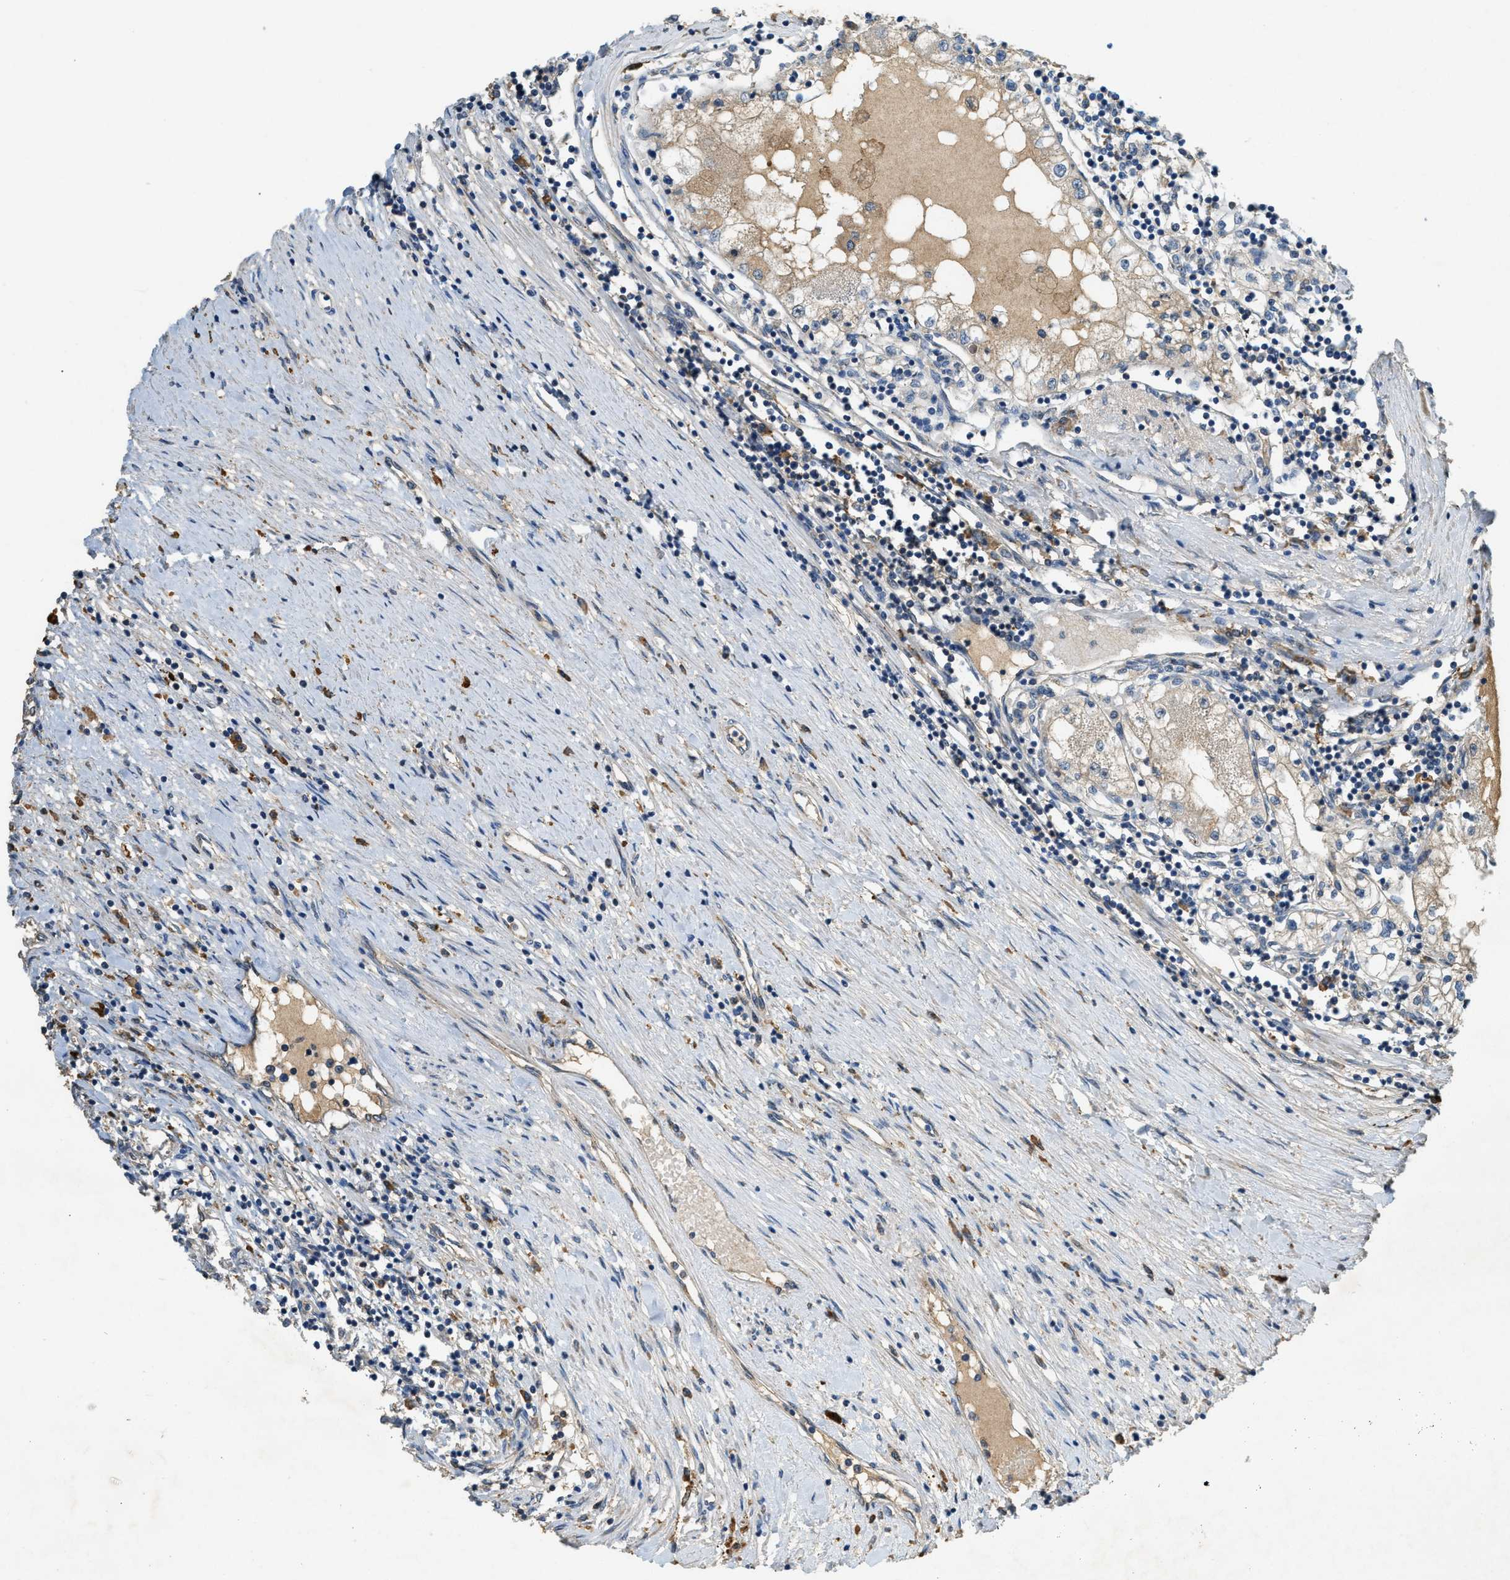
{"staining": {"intensity": "weak", "quantity": "<25%", "location": "cytoplasmic/membranous"}, "tissue": "renal cancer", "cell_type": "Tumor cells", "image_type": "cancer", "snomed": [{"axis": "morphology", "description": "Adenocarcinoma, NOS"}, {"axis": "topography", "description": "Kidney"}], "caption": "Tumor cells are negative for brown protein staining in renal adenocarcinoma. (DAB immunohistochemistry (IHC), high magnification).", "gene": "CFLAR", "patient": {"sex": "male", "age": 68}}